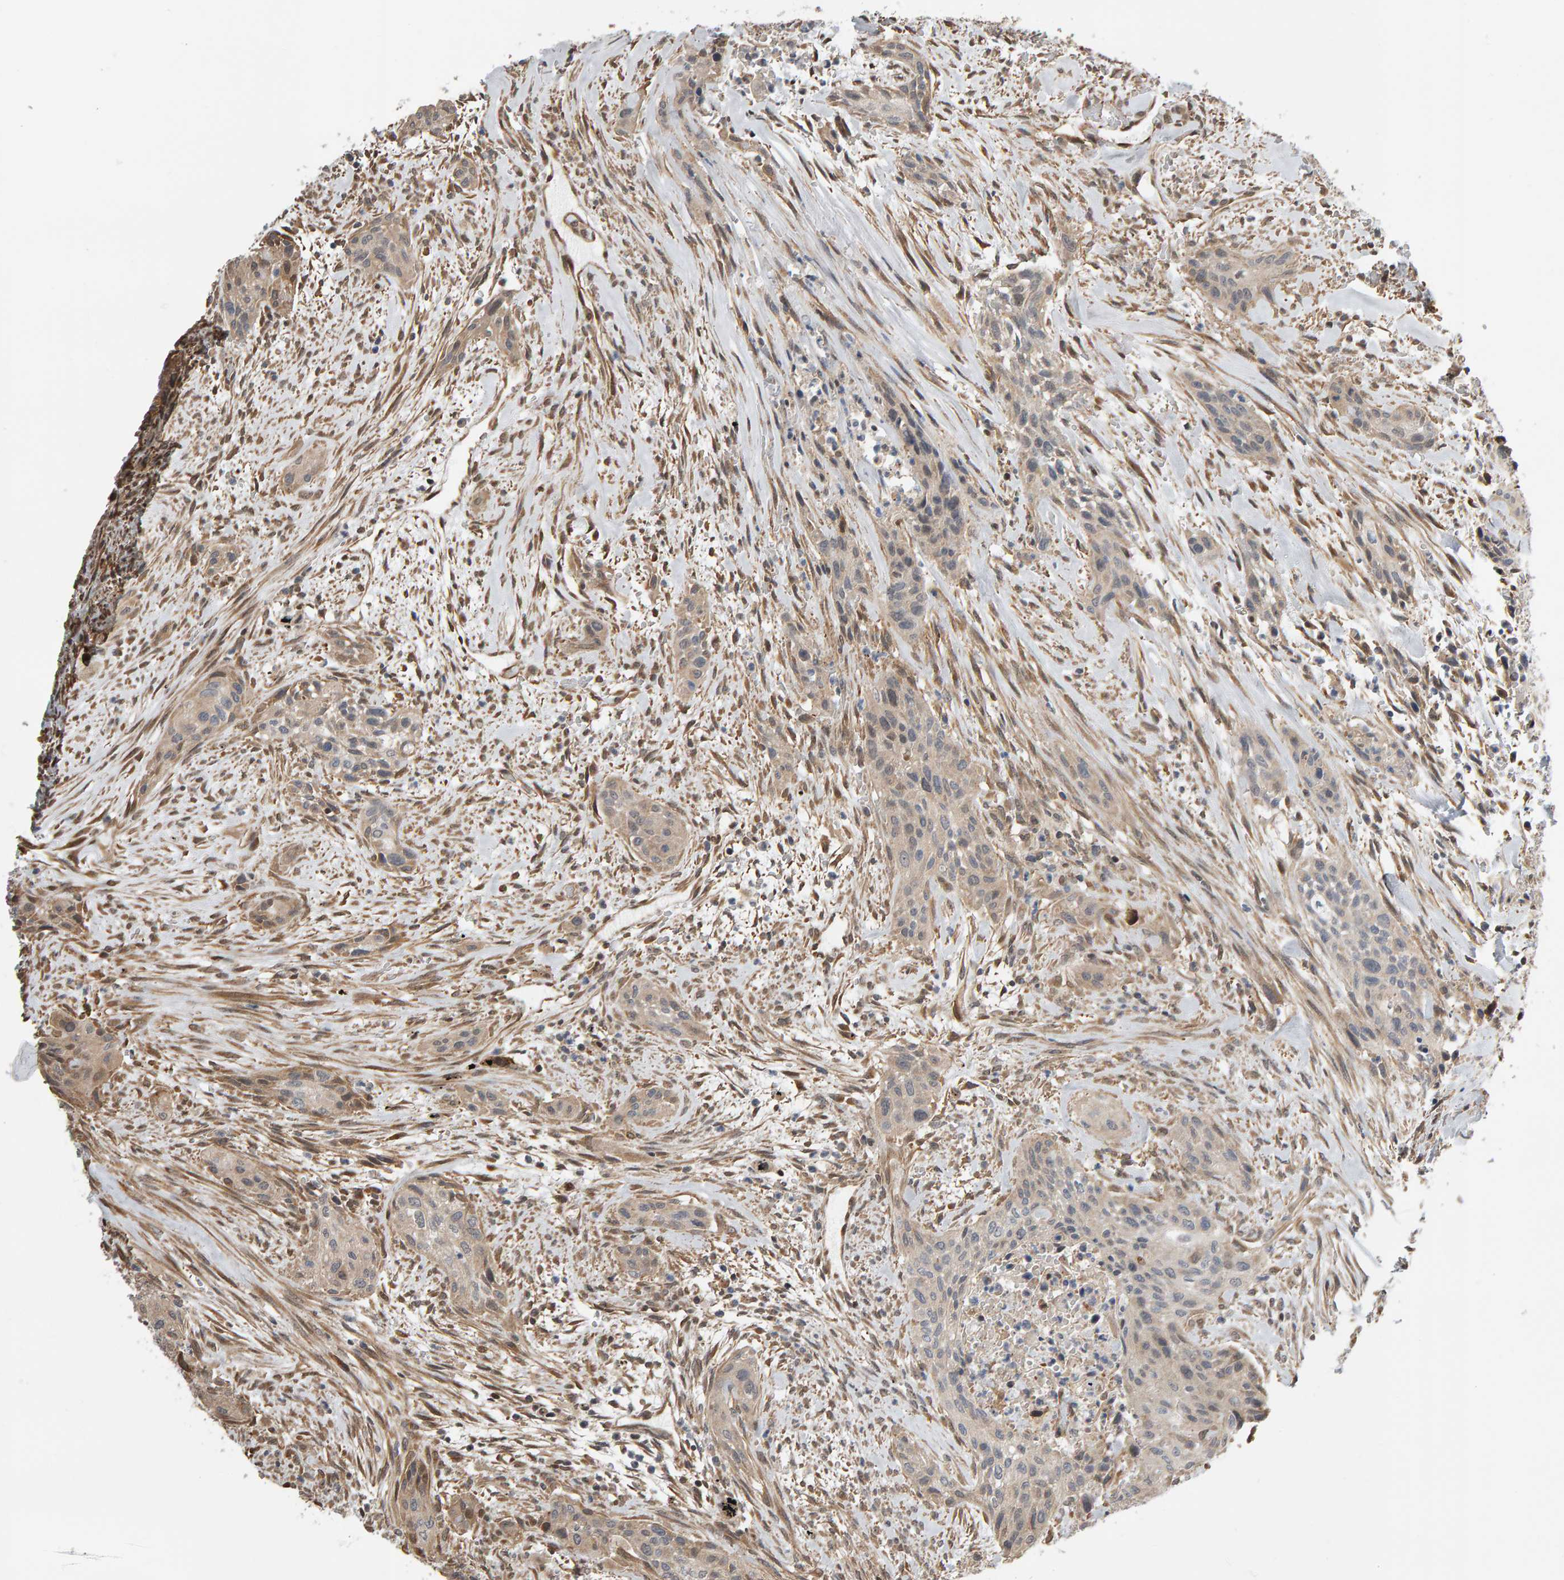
{"staining": {"intensity": "weak", "quantity": "<25%", "location": "cytoplasmic/membranous"}, "tissue": "urothelial cancer", "cell_type": "Tumor cells", "image_type": "cancer", "snomed": [{"axis": "morphology", "description": "Urothelial carcinoma, High grade"}, {"axis": "topography", "description": "Urinary bladder"}], "caption": "Urothelial cancer was stained to show a protein in brown. There is no significant staining in tumor cells. (DAB immunohistochemistry (IHC) visualized using brightfield microscopy, high magnification).", "gene": "COASY", "patient": {"sex": "male", "age": 35}}